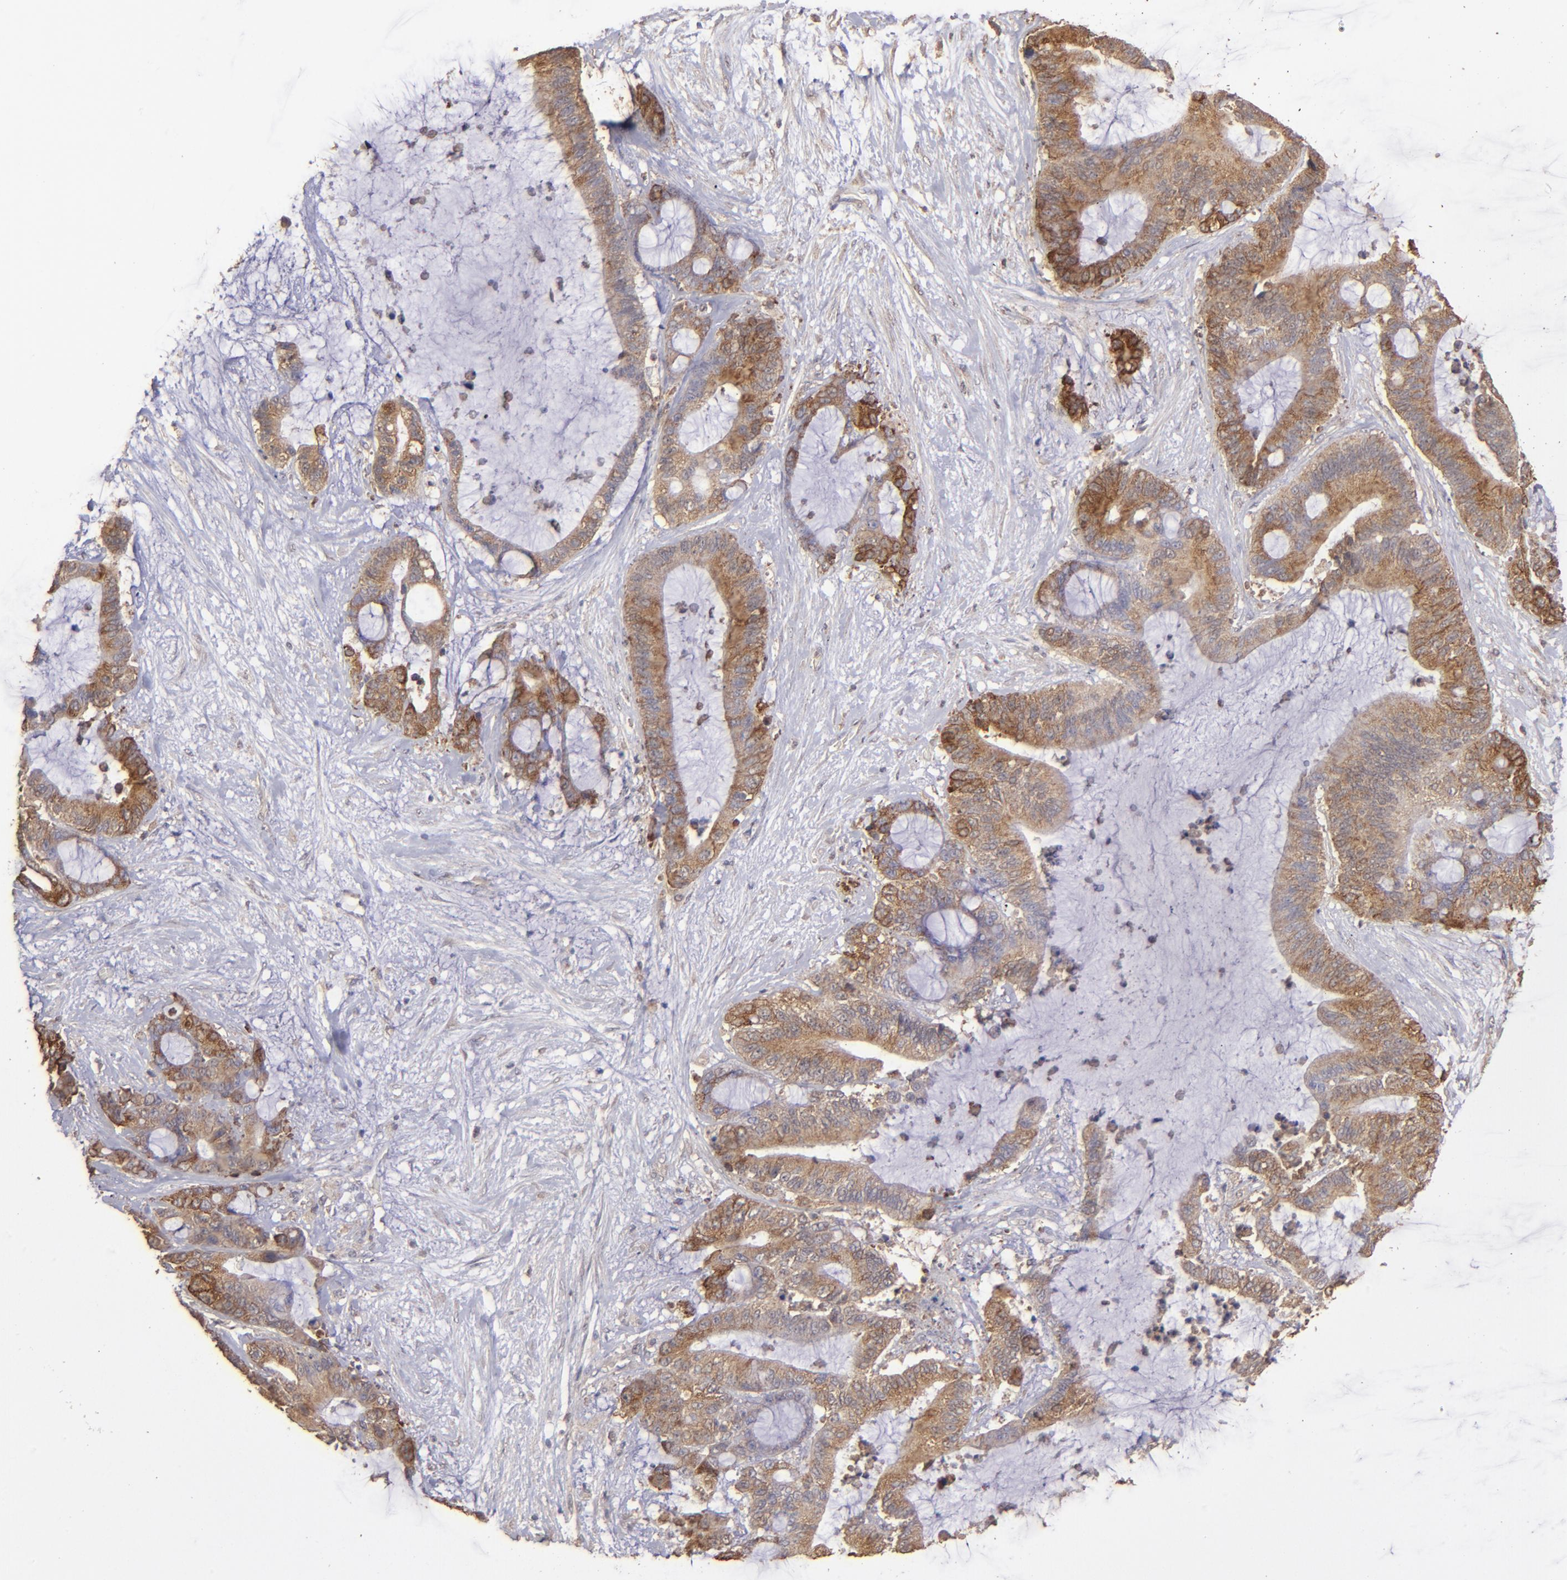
{"staining": {"intensity": "moderate", "quantity": ">75%", "location": "cytoplasmic/membranous"}, "tissue": "liver cancer", "cell_type": "Tumor cells", "image_type": "cancer", "snomed": [{"axis": "morphology", "description": "Cholangiocarcinoma"}, {"axis": "topography", "description": "Liver"}], "caption": "IHC image of liver cholangiocarcinoma stained for a protein (brown), which reveals medium levels of moderate cytoplasmic/membranous positivity in about >75% of tumor cells.", "gene": "FAT1", "patient": {"sex": "female", "age": 73}}